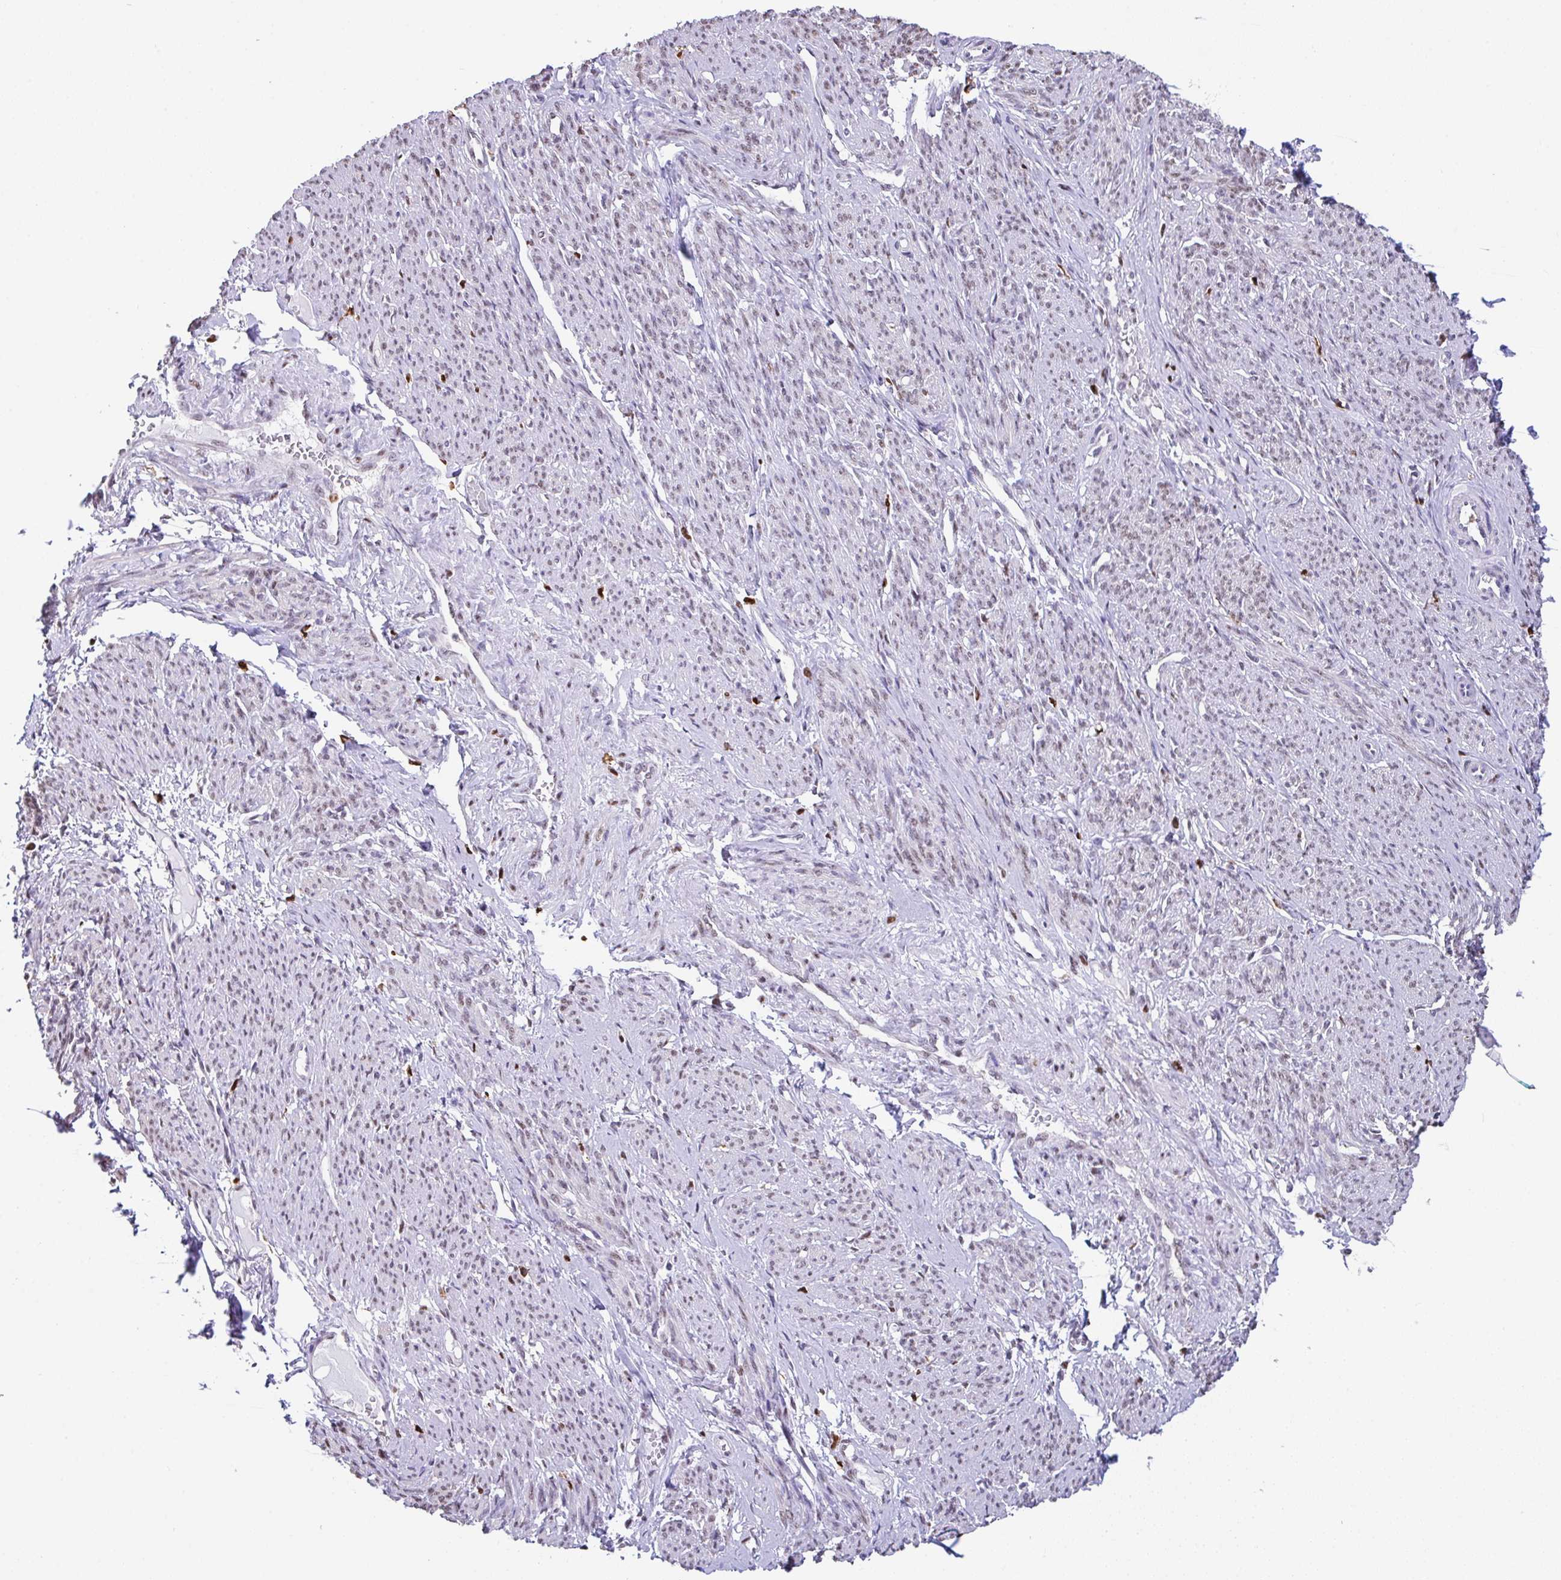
{"staining": {"intensity": "moderate", "quantity": "<25%", "location": "nuclear"}, "tissue": "smooth muscle", "cell_type": "Smooth muscle cells", "image_type": "normal", "snomed": [{"axis": "morphology", "description": "Normal tissue, NOS"}, {"axis": "topography", "description": "Smooth muscle"}], "caption": "Moderate nuclear protein positivity is identified in approximately <25% of smooth muscle cells in smooth muscle.", "gene": "BTBD10", "patient": {"sex": "female", "age": 65}}